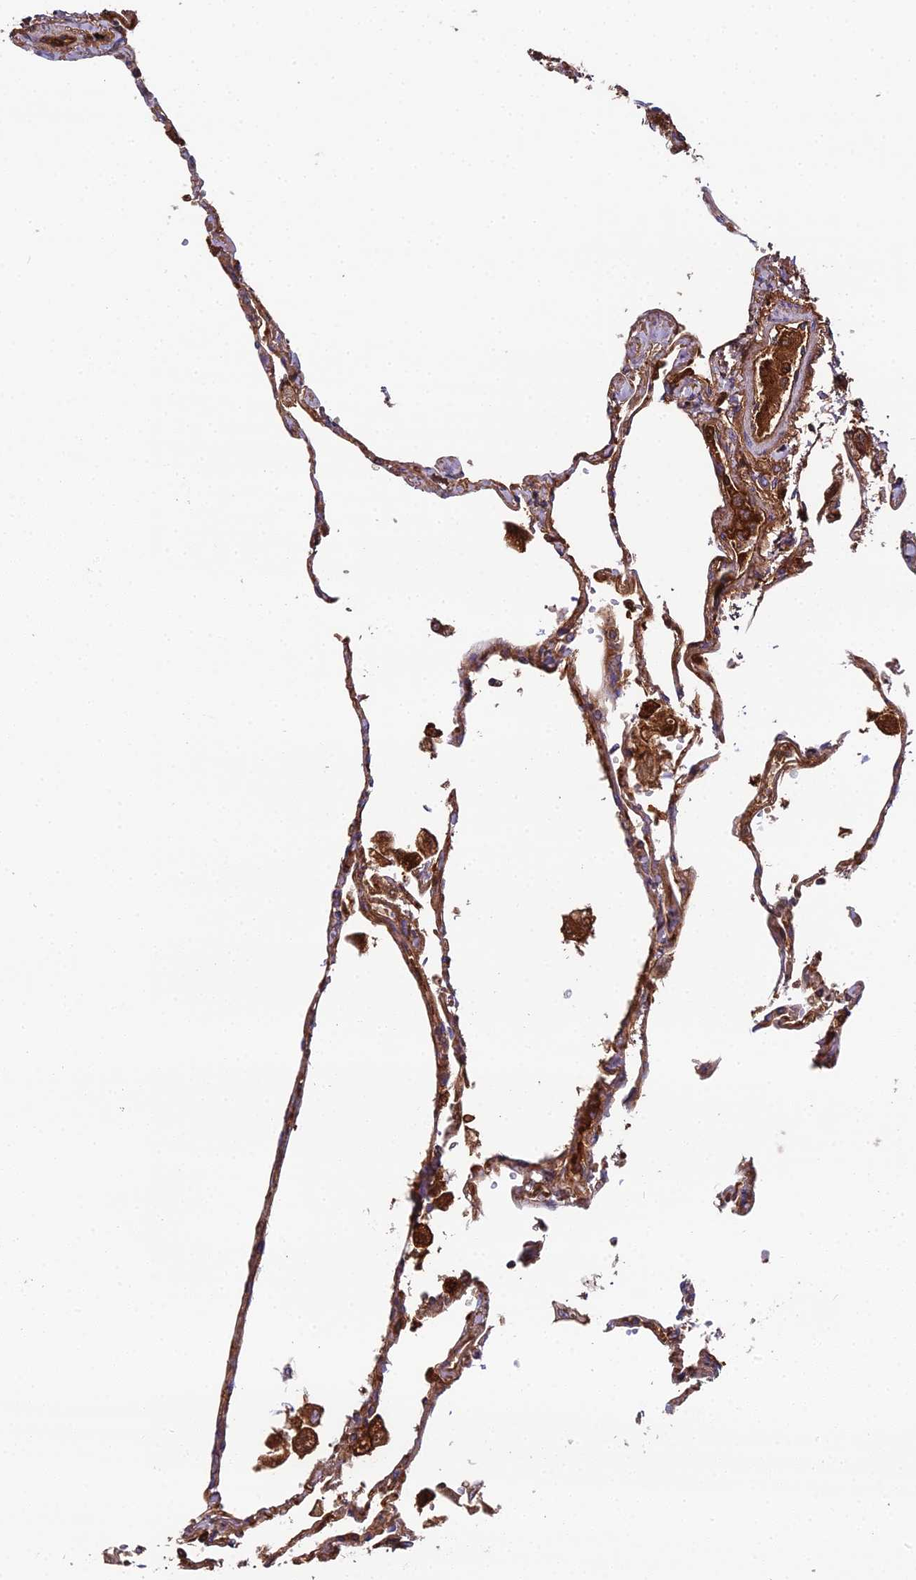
{"staining": {"intensity": "moderate", "quantity": "<25%", "location": "cytoplasmic/membranous"}, "tissue": "lung", "cell_type": "Alveolar cells", "image_type": "normal", "snomed": [{"axis": "morphology", "description": "Normal tissue, NOS"}, {"axis": "topography", "description": "Lung"}], "caption": "Immunohistochemistry photomicrograph of normal lung: lung stained using immunohistochemistry (IHC) displays low levels of moderate protein expression localized specifically in the cytoplasmic/membranous of alveolar cells, appearing as a cytoplasmic/membranous brown color.", "gene": "BEX4", "patient": {"sex": "female", "age": 67}}